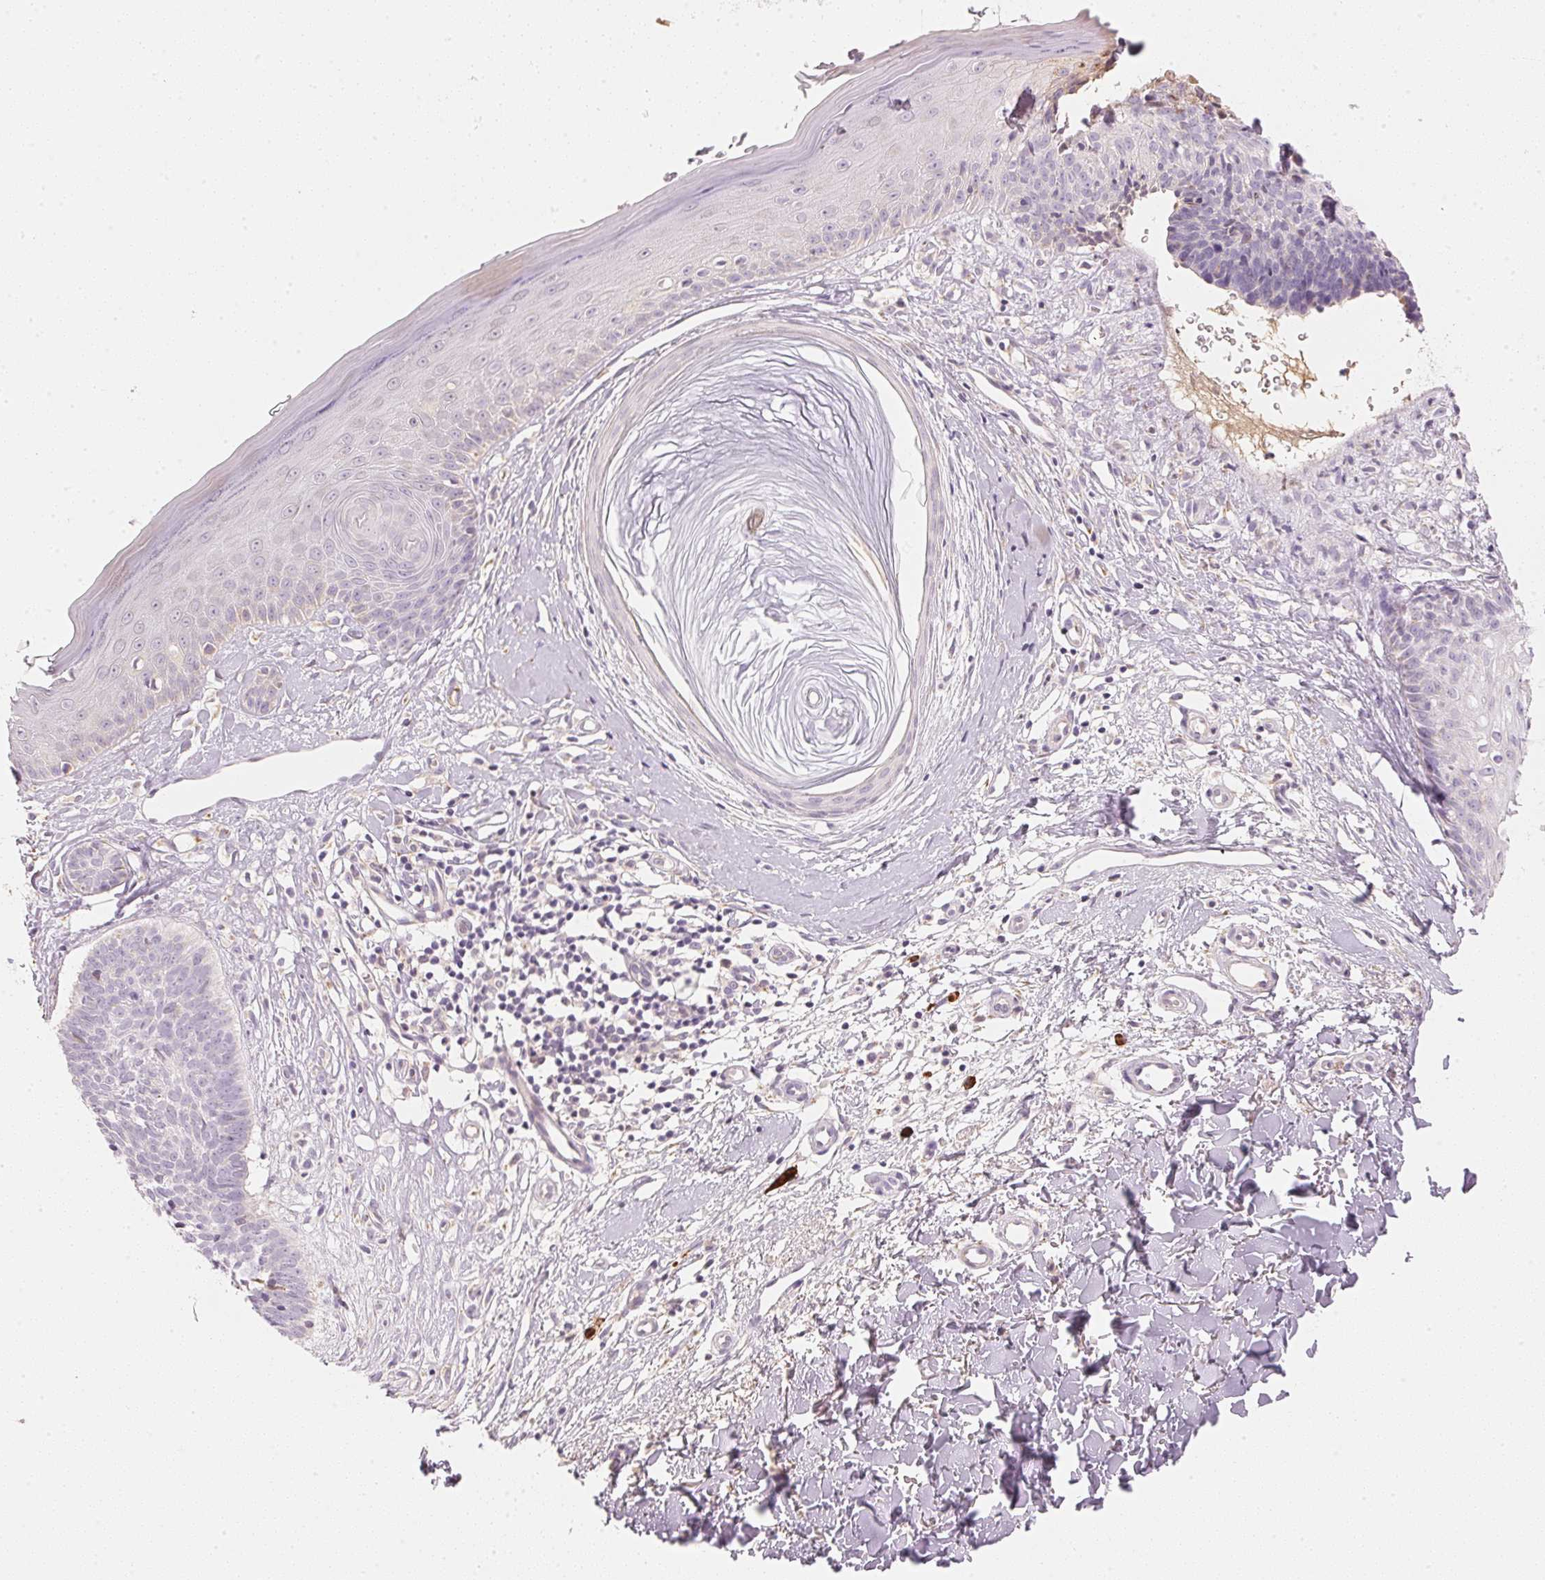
{"staining": {"intensity": "negative", "quantity": "none", "location": "none"}, "tissue": "skin cancer", "cell_type": "Tumor cells", "image_type": "cancer", "snomed": [{"axis": "morphology", "description": "Basal cell carcinoma"}, {"axis": "topography", "description": "Skin"}], "caption": "Human skin cancer stained for a protein using immunohistochemistry (IHC) displays no positivity in tumor cells.", "gene": "RMDN2", "patient": {"sex": "male", "age": 51}}